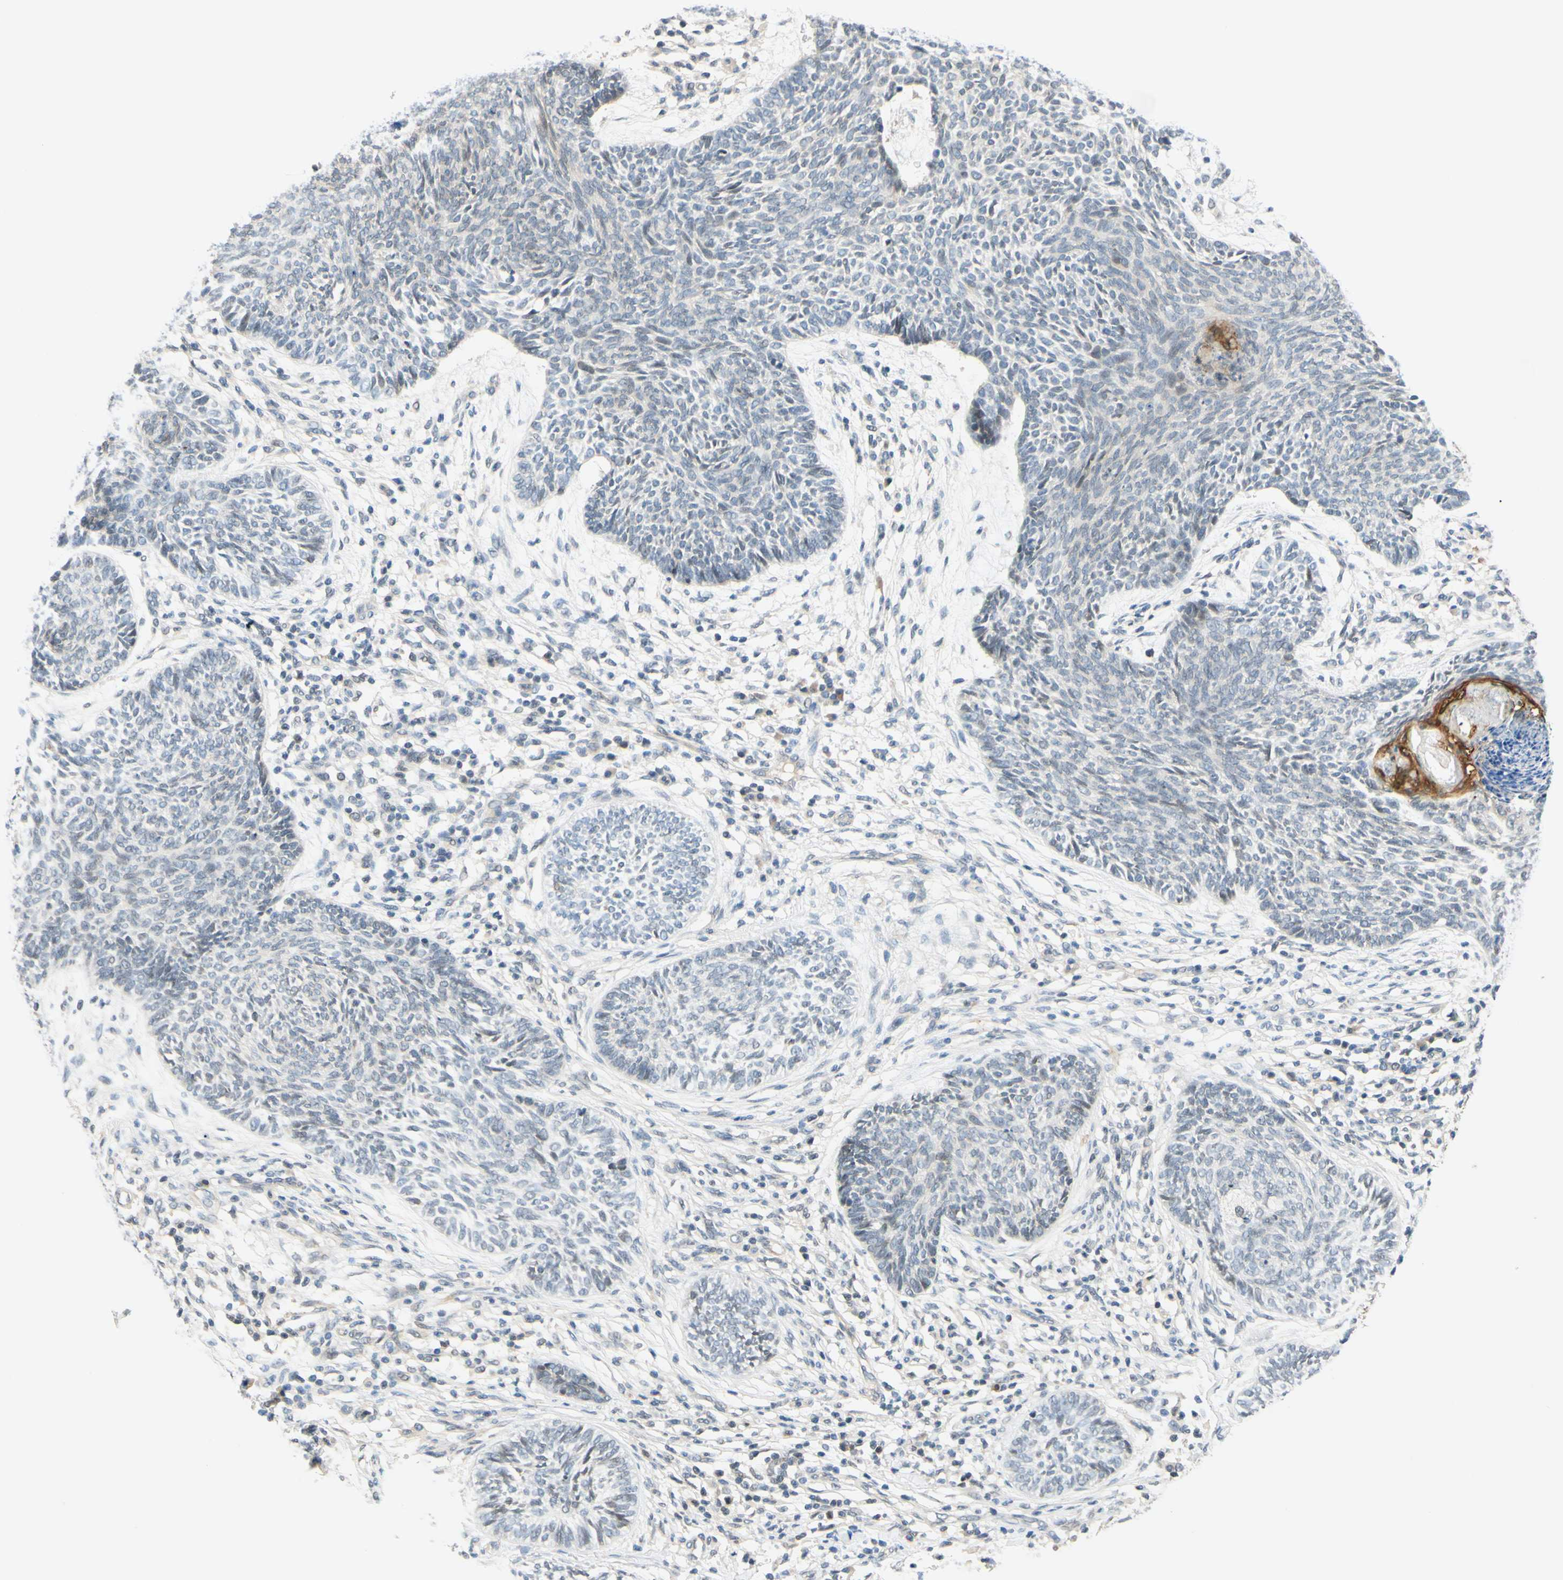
{"staining": {"intensity": "negative", "quantity": "none", "location": "none"}, "tissue": "skin cancer", "cell_type": "Tumor cells", "image_type": "cancer", "snomed": [{"axis": "morphology", "description": "Papilloma, NOS"}, {"axis": "morphology", "description": "Basal cell carcinoma"}, {"axis": "topography", "description": "Skin"}], "caption": "A high-resolution micrograph shows immunohistochemistry (IHC) staining of skin cancer (papilloma), which exhibits no significant positivity in tumor cells.", "gene": "C2CD2L", "patient": {"sex": "male", "age": 87}}